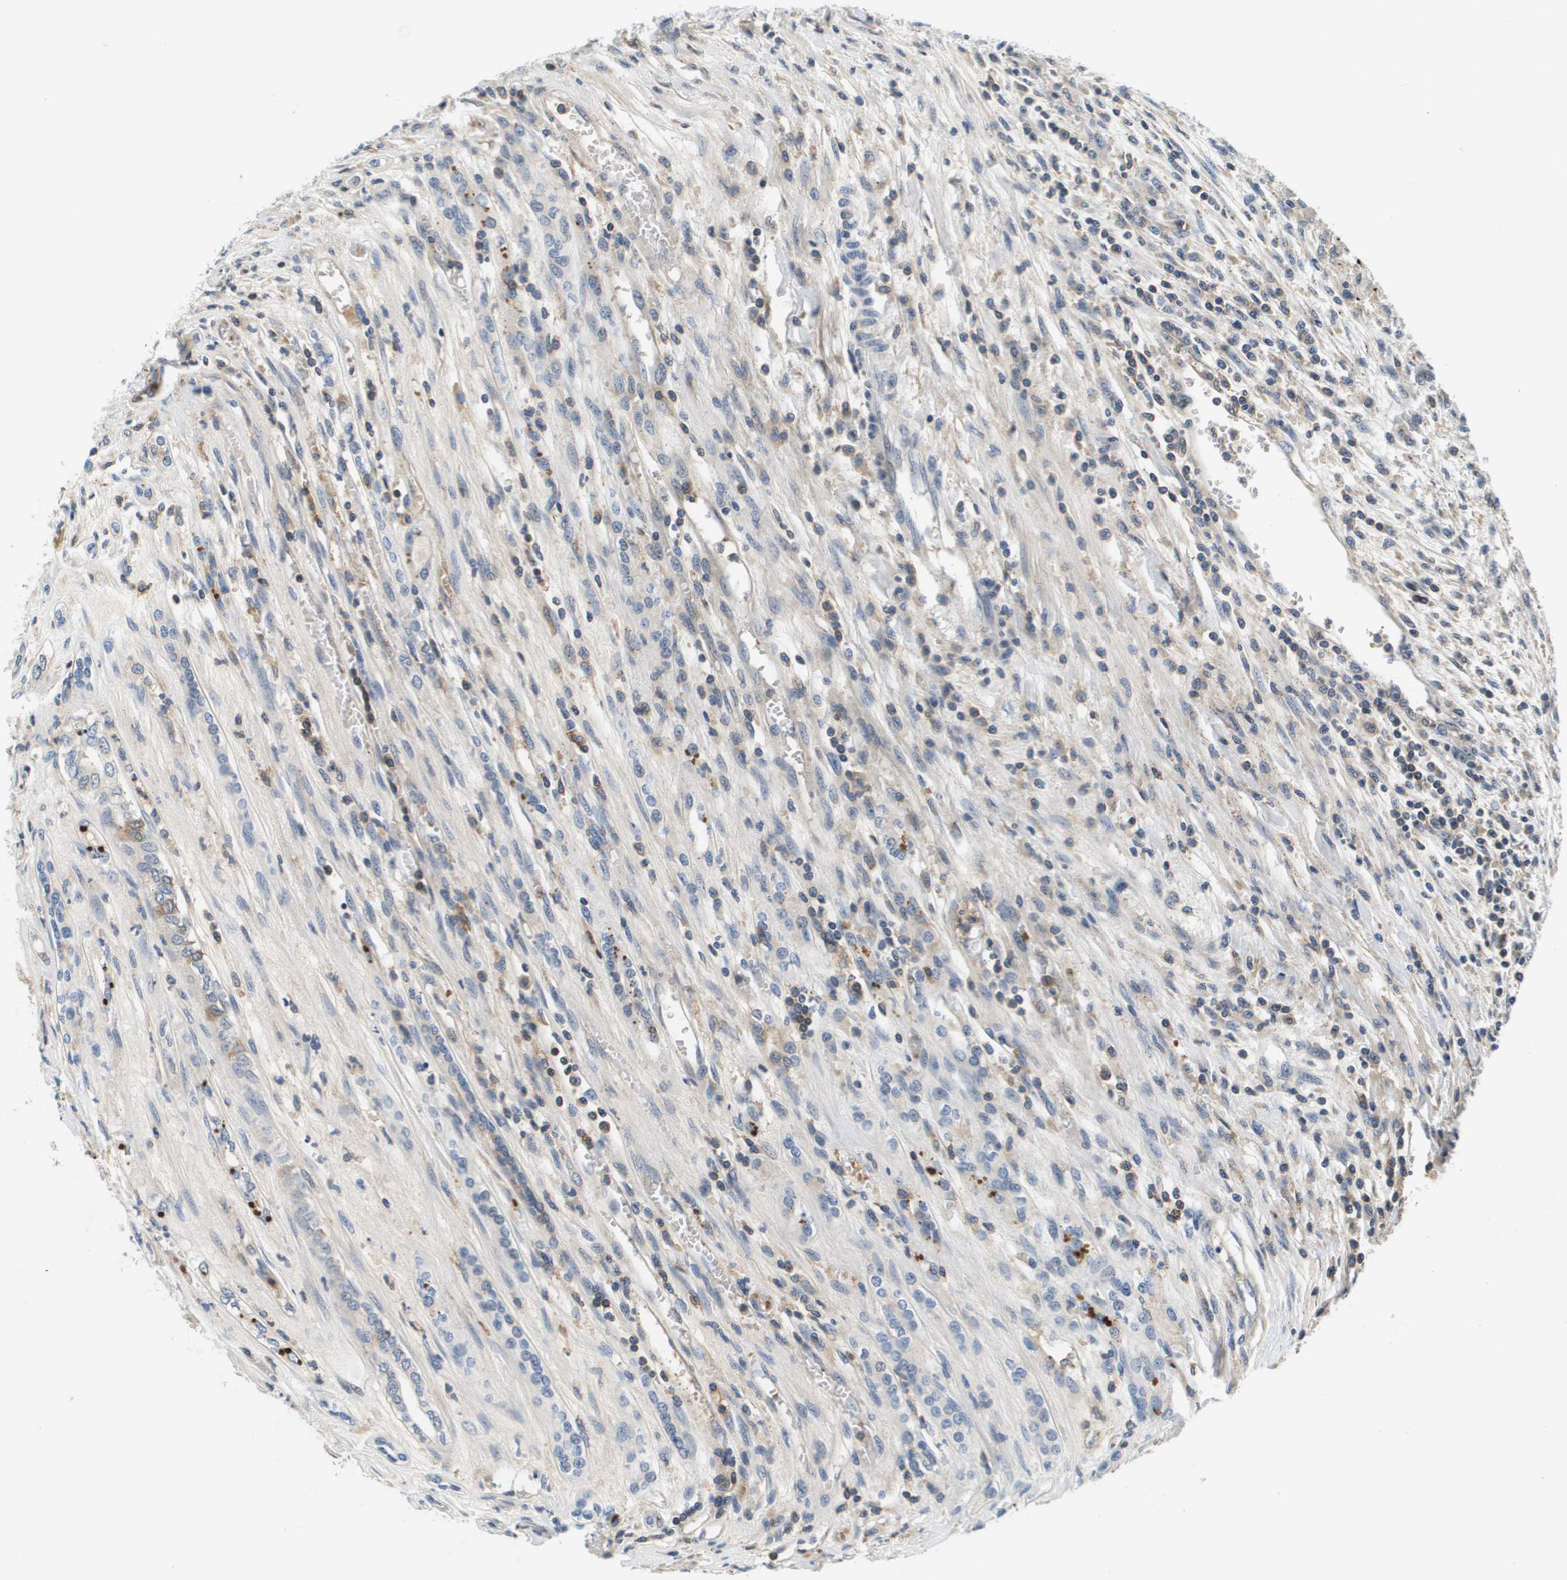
{"staining": {"intensity": "negative", "quantity": "none", "location": "none"}, "tissue": "renal cancer", "cell_type": "Tumor cells", "image_type": "cancer", "snomed": [{"axis": "morphology", "description": "Adenocarcinoma, NOS"}, {"axis": "topography", "description": "Kidney"}], "caption": "Tumor cells show no significant expression in adenocarcinoma (renal). (Immunohistochemistry (ihc), brightfield microscopy, high magnification).", "gene": "KCNQ5", "patient": {"sex": "female", "age": 54}}